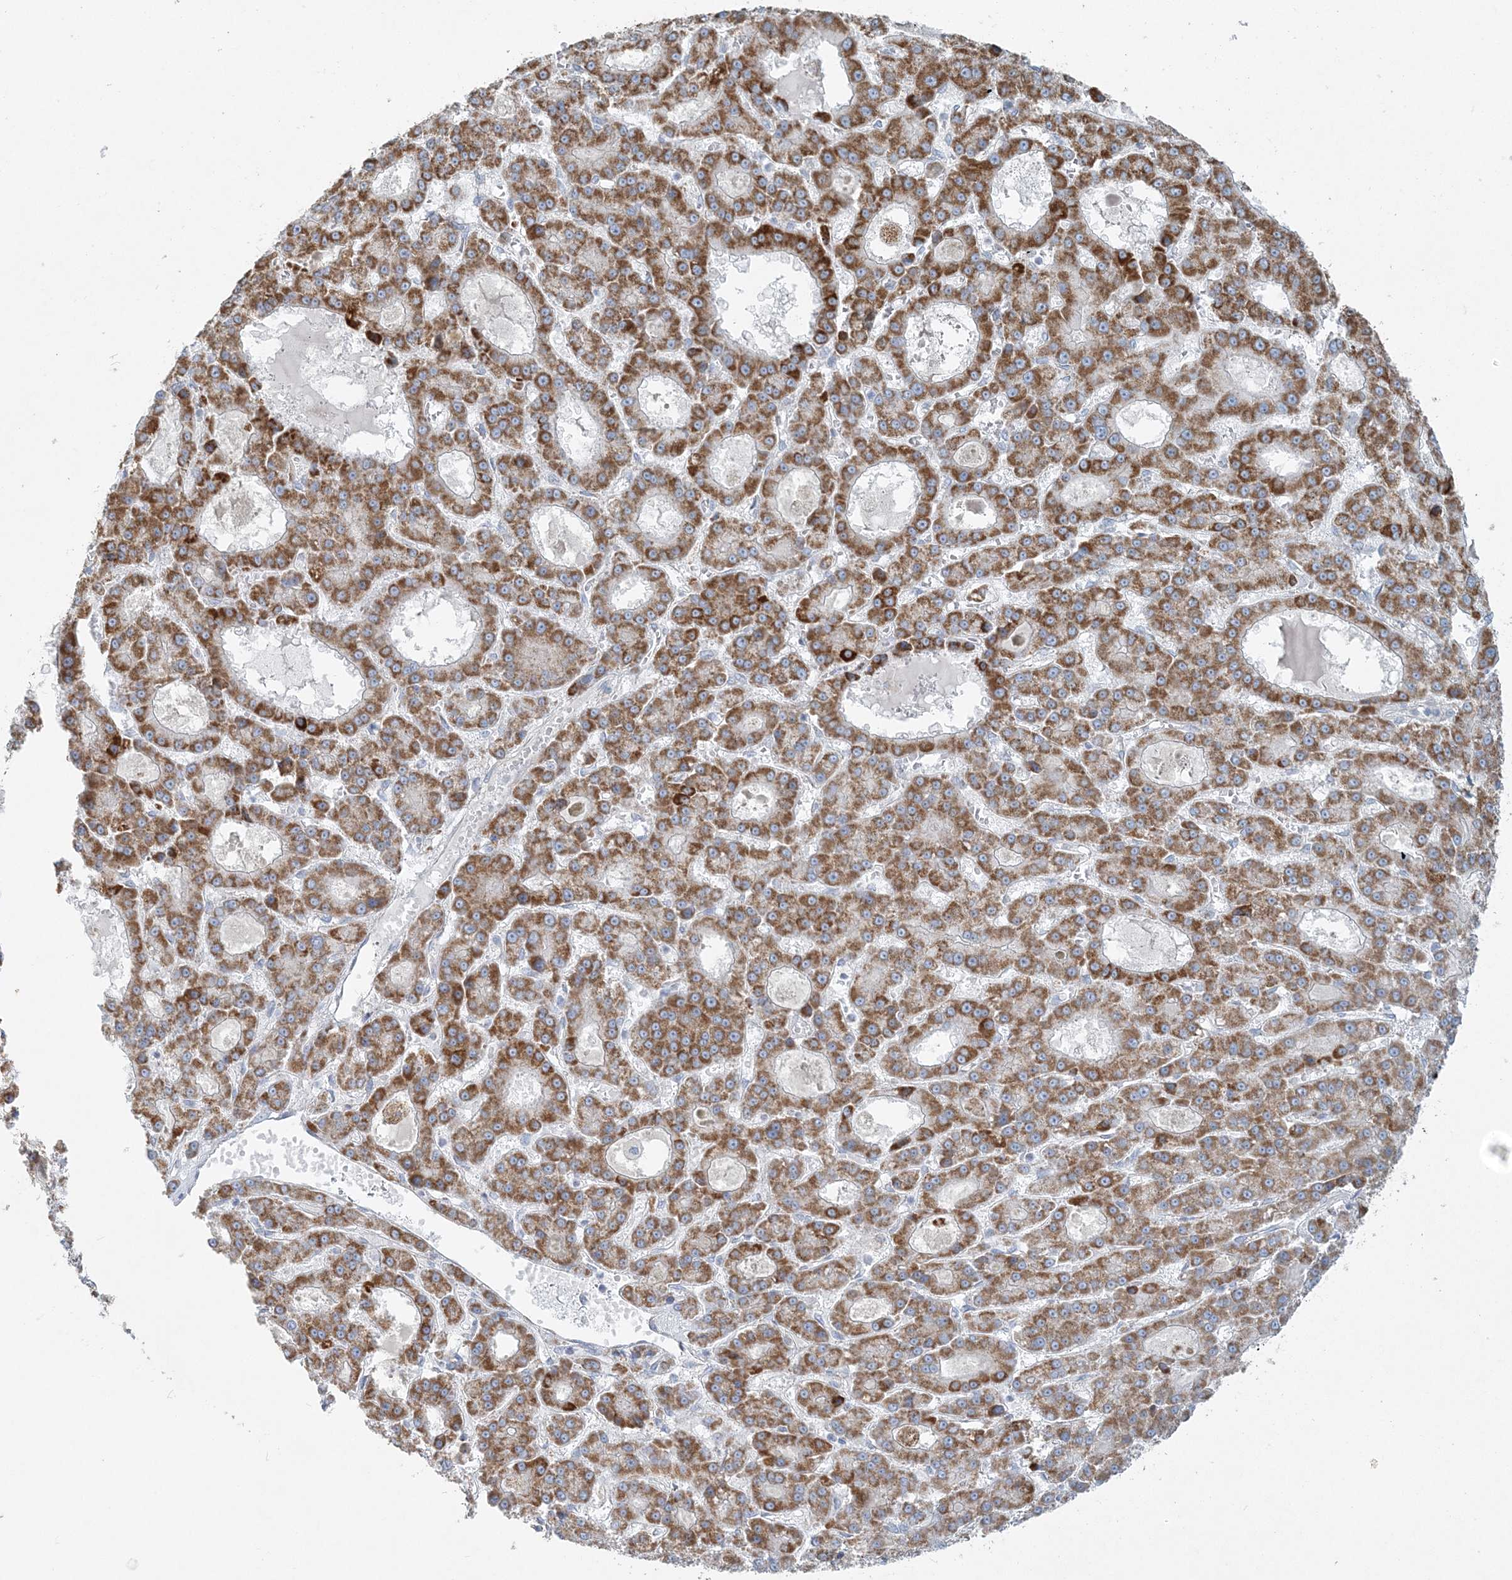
{"staining": {"intensity": "moderate", "quantity": ">75%", "location": "cytoplasmic/membranous"}, "tissue": "liver cancer", "cell_type": "Tumor cells", "image_type": "cancer", "snomed": [{"axis": "morphology", "description": "Carcinoma, Hepatocellular, NOS"}, {"axis": "topography", "description": "Liver"}], "caption": "Protein expression analysis of human liver cancer reveals moderate cytoplasmic/membranous positivity in about >75% of tumor cells. Ihc stains the protein of interest in brown and the nuclei are stained blue.", "gene": "PCCB", "patient": {"sex": "male", "age": 70}}